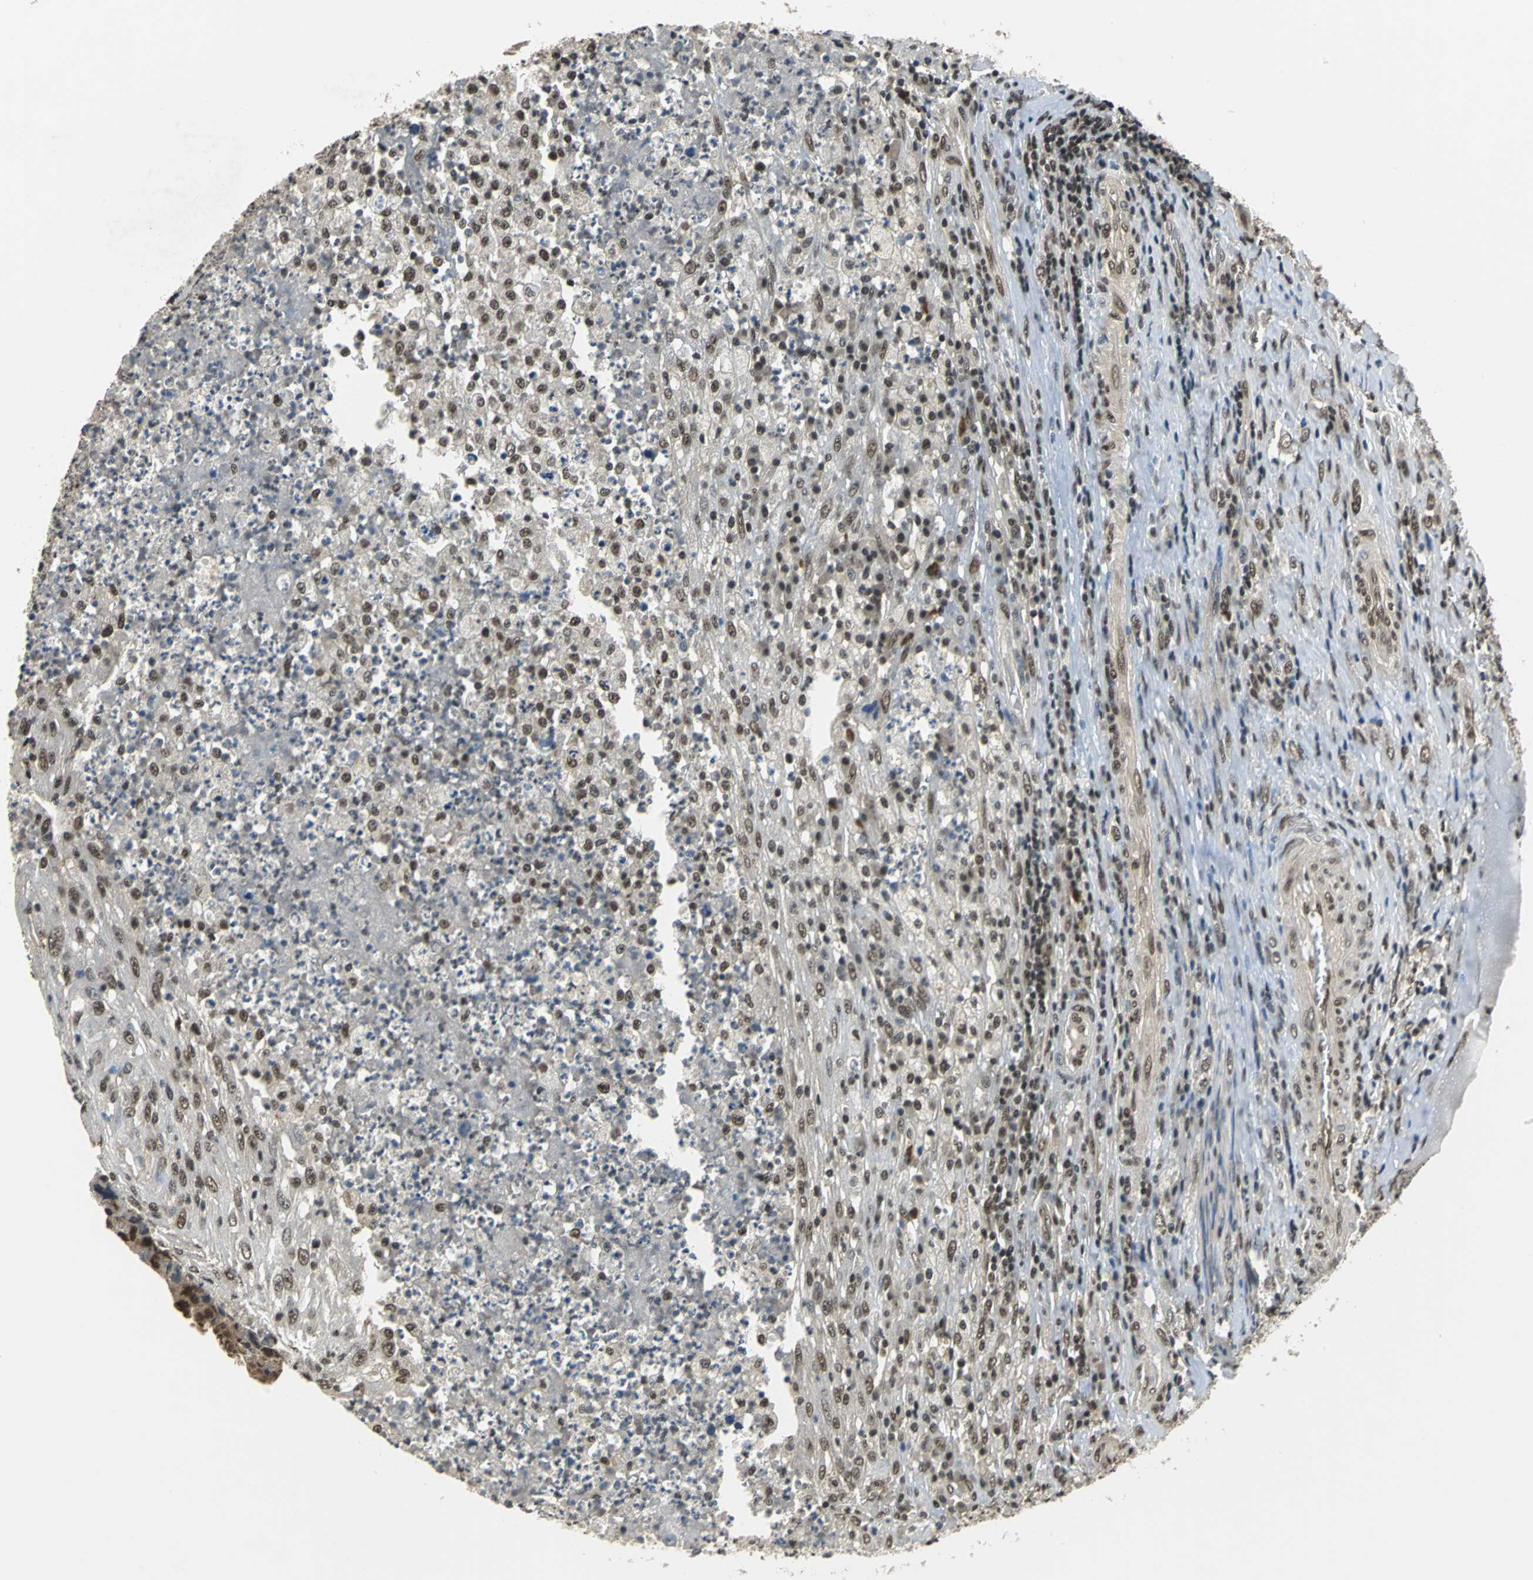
{"staining": {"intensity": "moderate", "quantity": ">75%", "location": "nuclear"}, "tissue": "testis cancer", "cell_type": "Tumor cells", "image_type": "cancer", "snomed": [{"axis": "morphology", "description": "Necrosis, NOS"}, {"axis": "morphology", "description": "Carcinoma, Embryonal, NOS"}, {"axis": "topography", "description": "Testis"}], "caption": "Human embryonal carcinoma (testis) stained with a protein marker exhibits moderate staining in tumor cells.", "gene": "RBM14", "patient": {"sex": "male", "age": 19}}